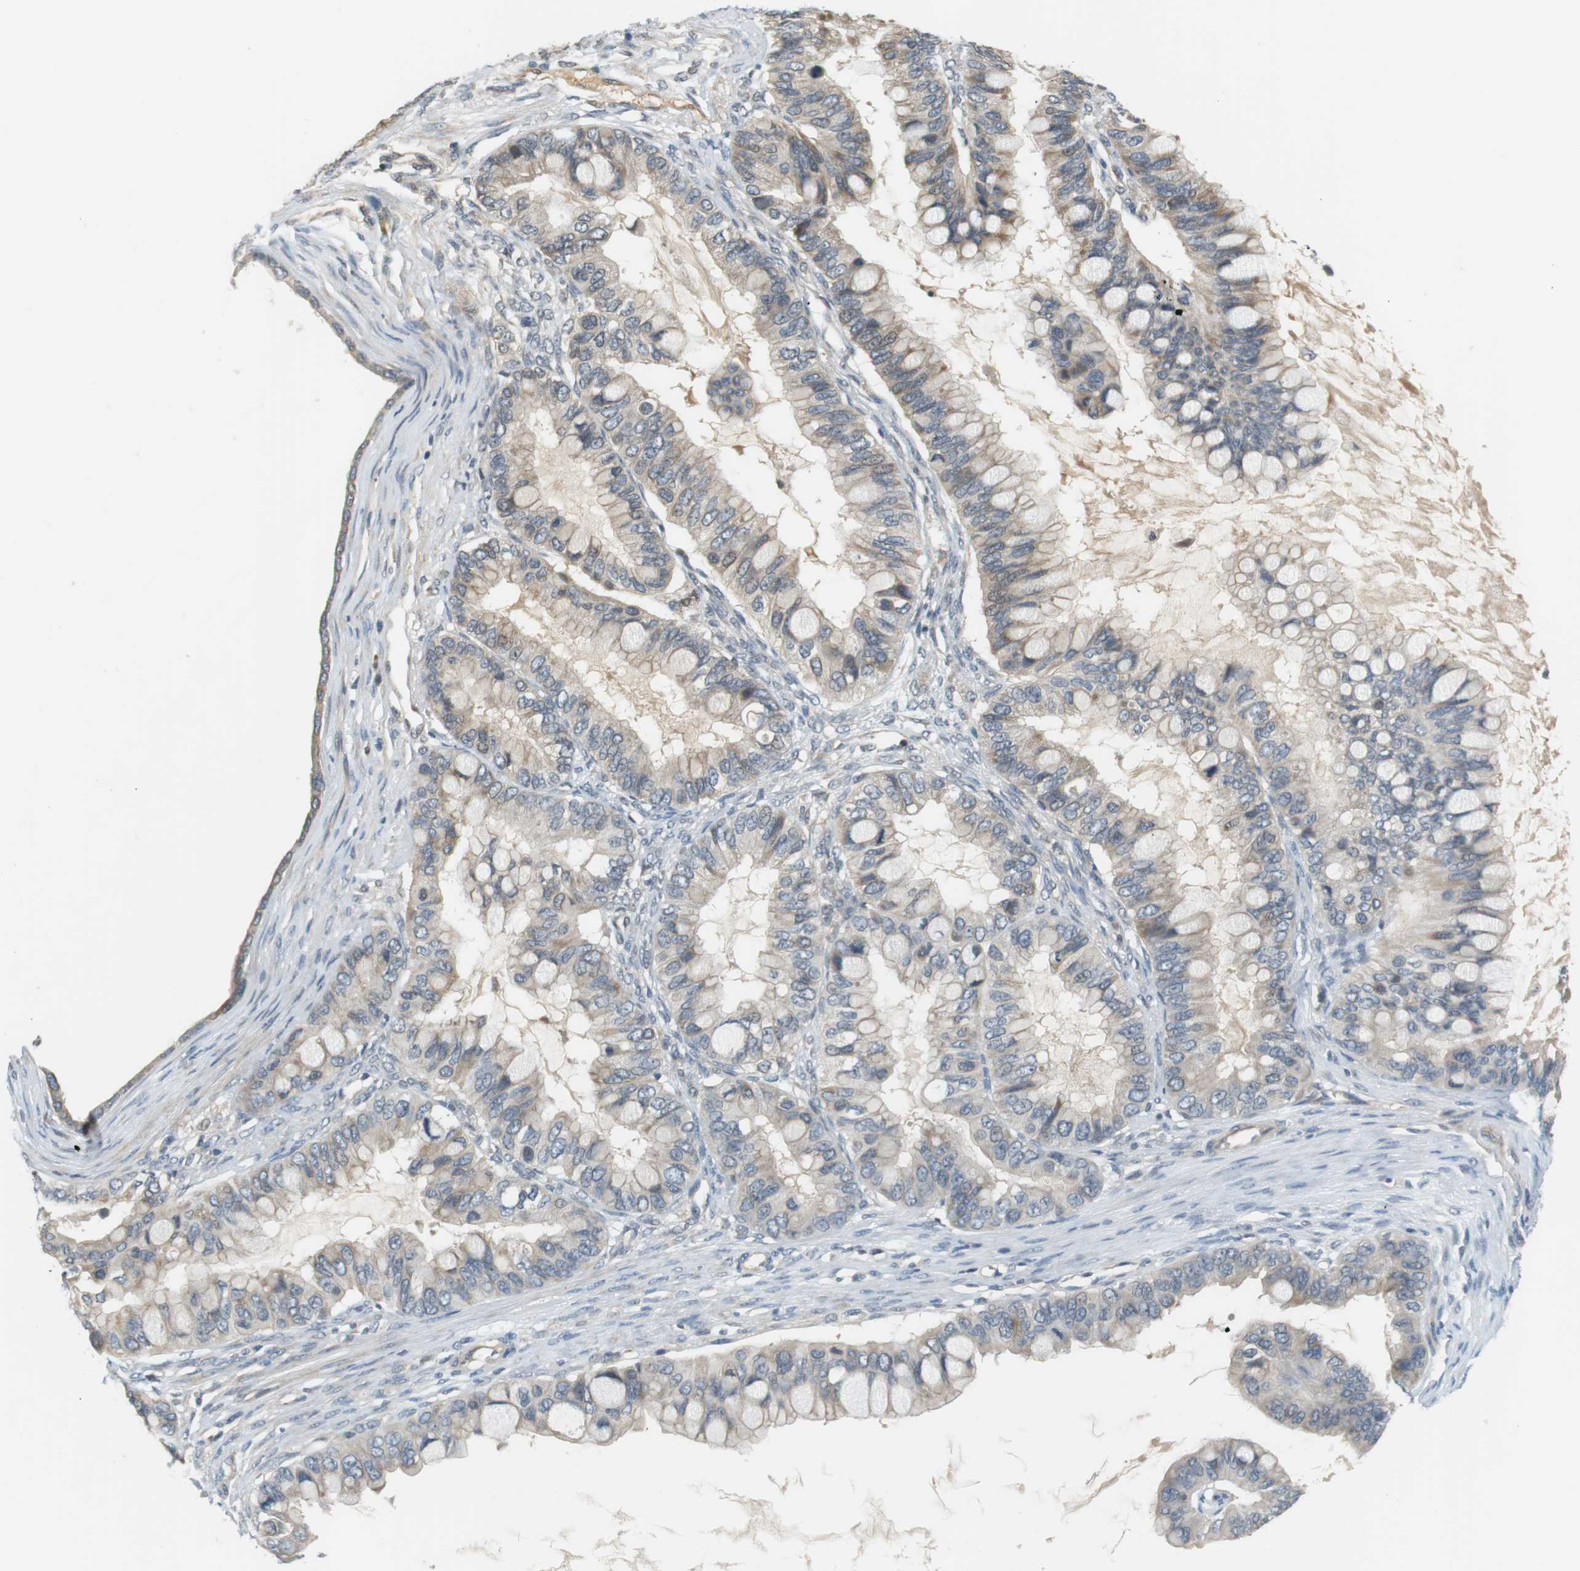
{"staining": {"intensity": "negative", "quantity": "none", "location": "none"}, "tissue": "ovarian cancer", "cell_type": "Tumor cells", "image_type": "cancer", "snomed": [{"axis": "morphology", "description": "Cystadenocarcinoma, mucinous, NOS"}, {"axis": "topography", "description": "Ovary"}], "caption": "This is an immunohistochemistry histopathology image of human ovarian cancer. There is no expression in tumor cells.", "gene": "WNT7A", "patient": {"sex": "female", "age": 80}}